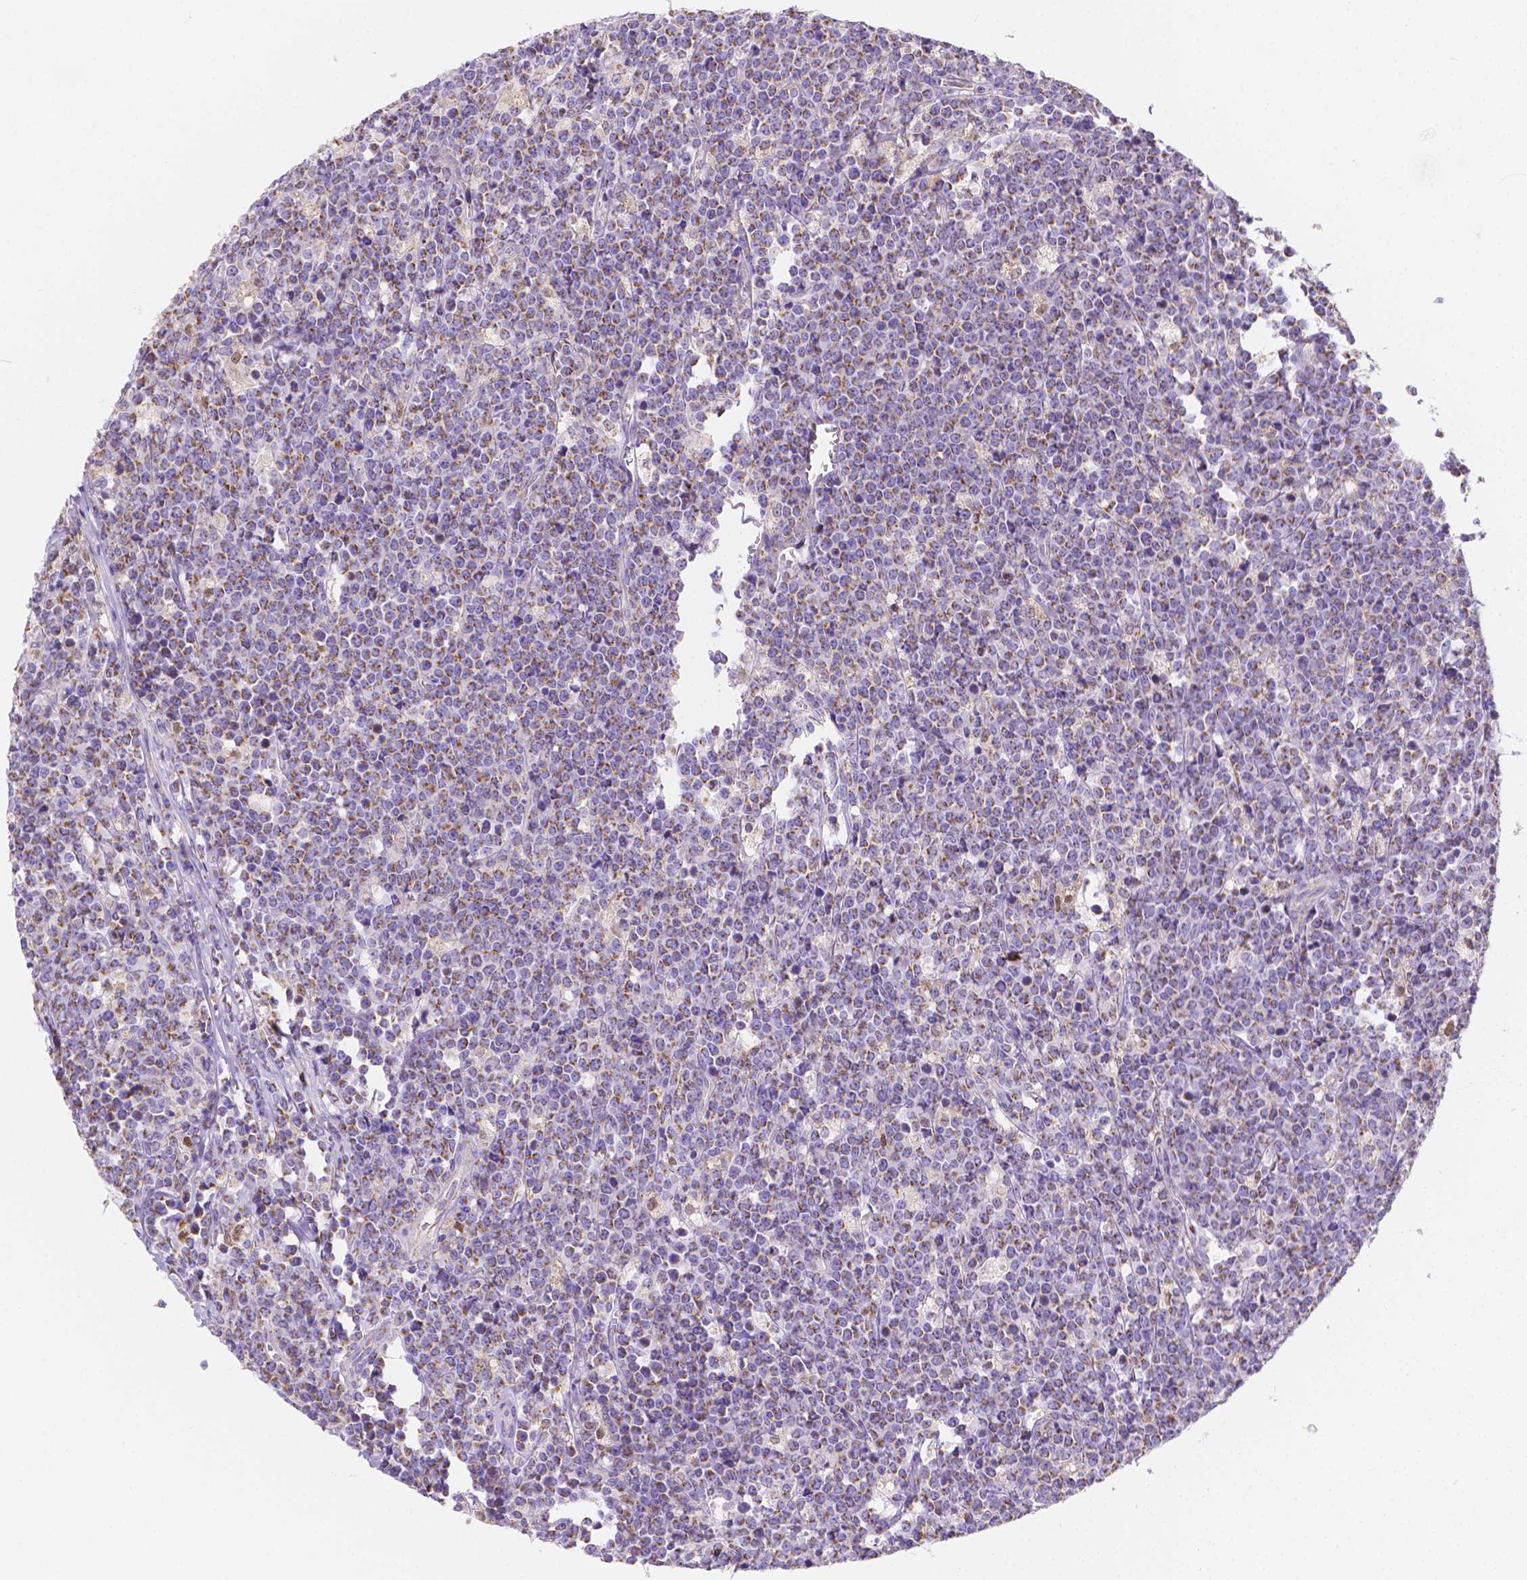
{"staining": {"intensity": "weak", "quantity": "25%-75%", "location": "cytoplasmic/membranous"}, "tissue": "lymphoma", "cell_type": "Tumor cells", "image_type": "cancer", "snomed": [{"axis": "morphology", "description": "Malignant lymphoma, non-Hodgkin's type, High grade"}, {"axis": "topography", "description": "Small intestine"}], "caption": "Tumor cells display weak cytoplasmic/membranous staining in about 25%-75% of cells in lymphoma.", "gene": "SGTB", "patient": {"sex": "female", "age": 56}}